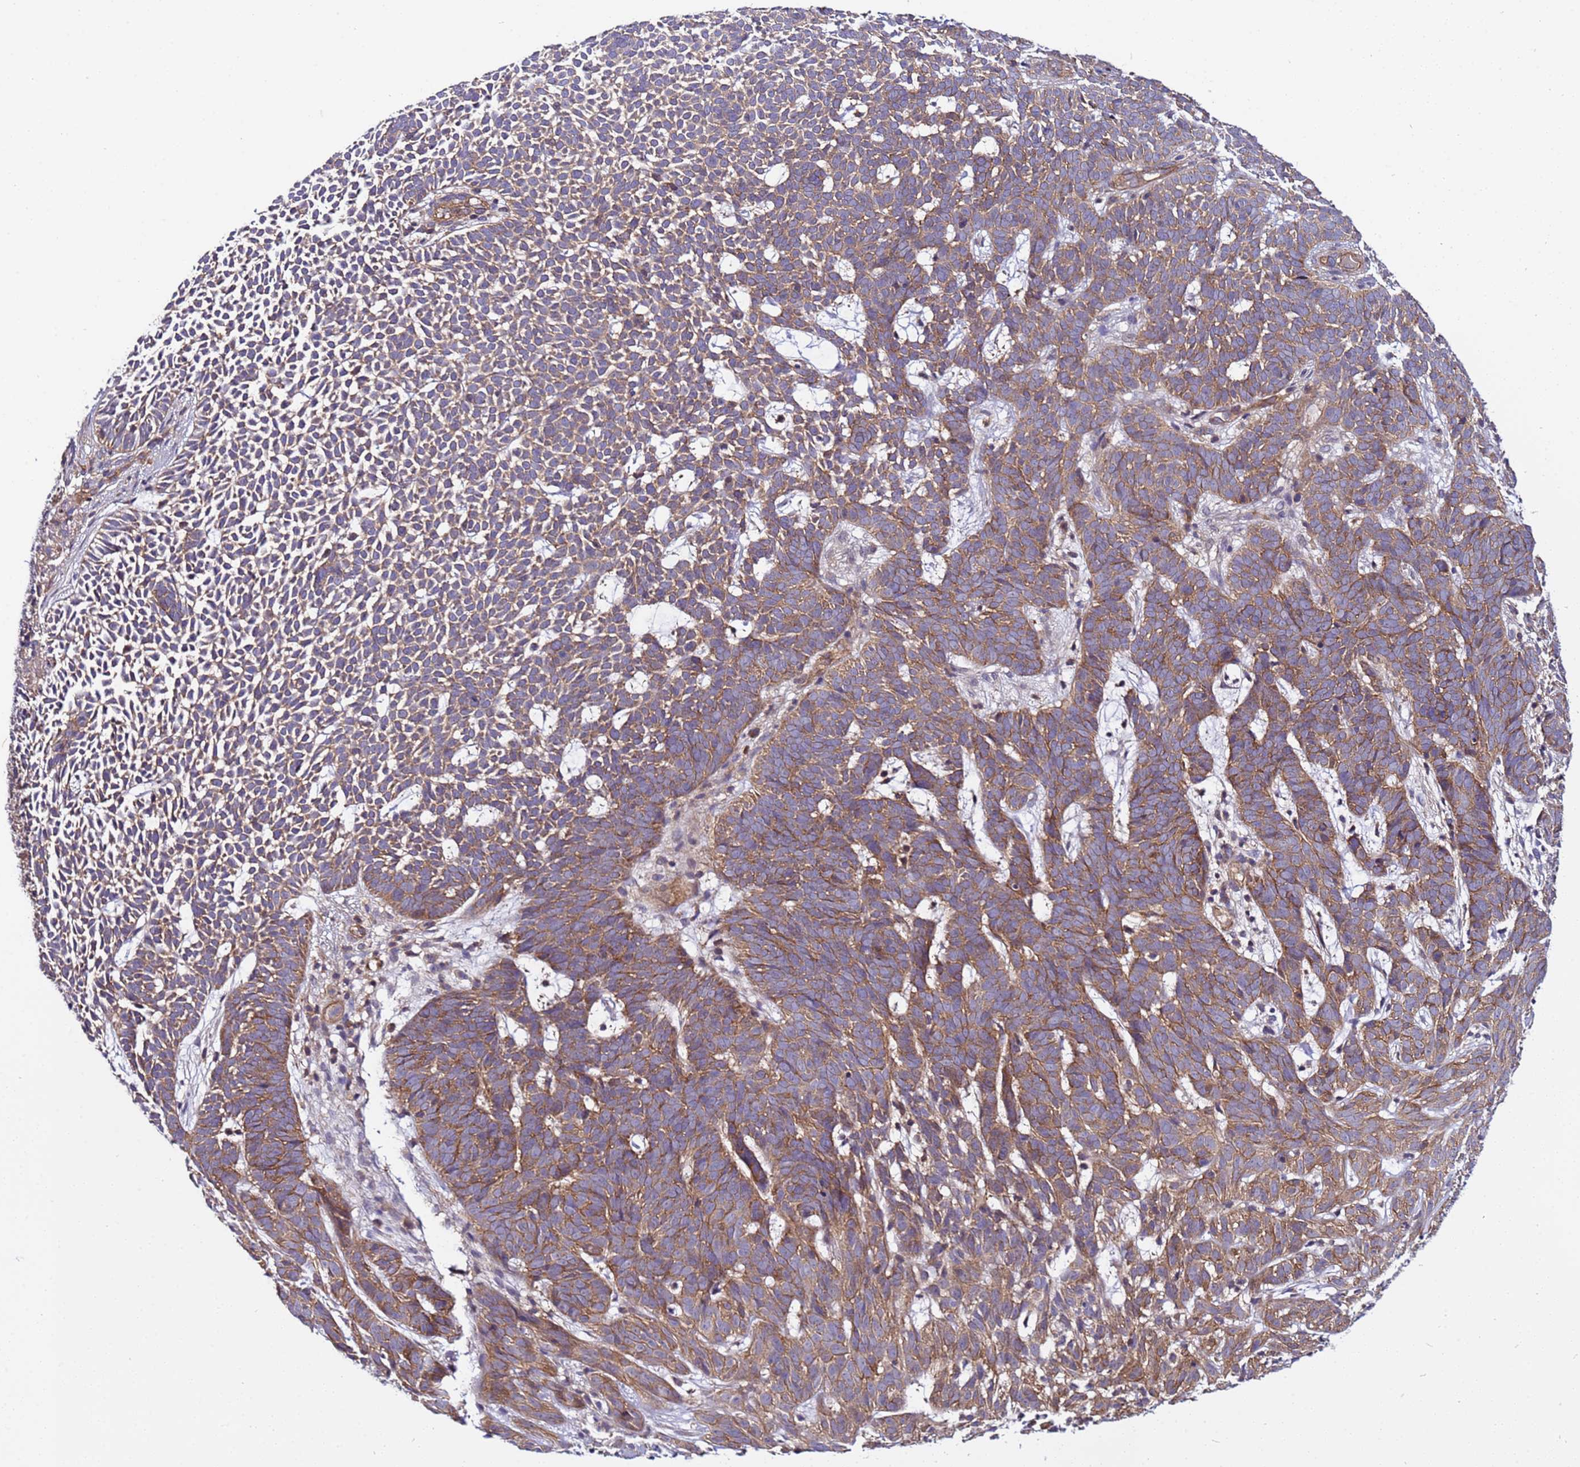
{"staining": {"intensity": "moderate", "quantity": ">75%", "location": "cytoplasmic/membranous"}, "tissue": "skin cancer", "cell_type": "Tumor cells", "image_type": "cancer", "snomed": [{"axis": "morphology", "description": "Basal cell carcinoma"}, {"axis": "topography", "description": "Skin"}], "caption": "The photomicrograph shows a brown stain indicating the presence of a protein in the cytoplasmic/membranous of tumor cells in skin cancer.", "gene": "STK38", "patient": {"sex": "female", "age": 78}}